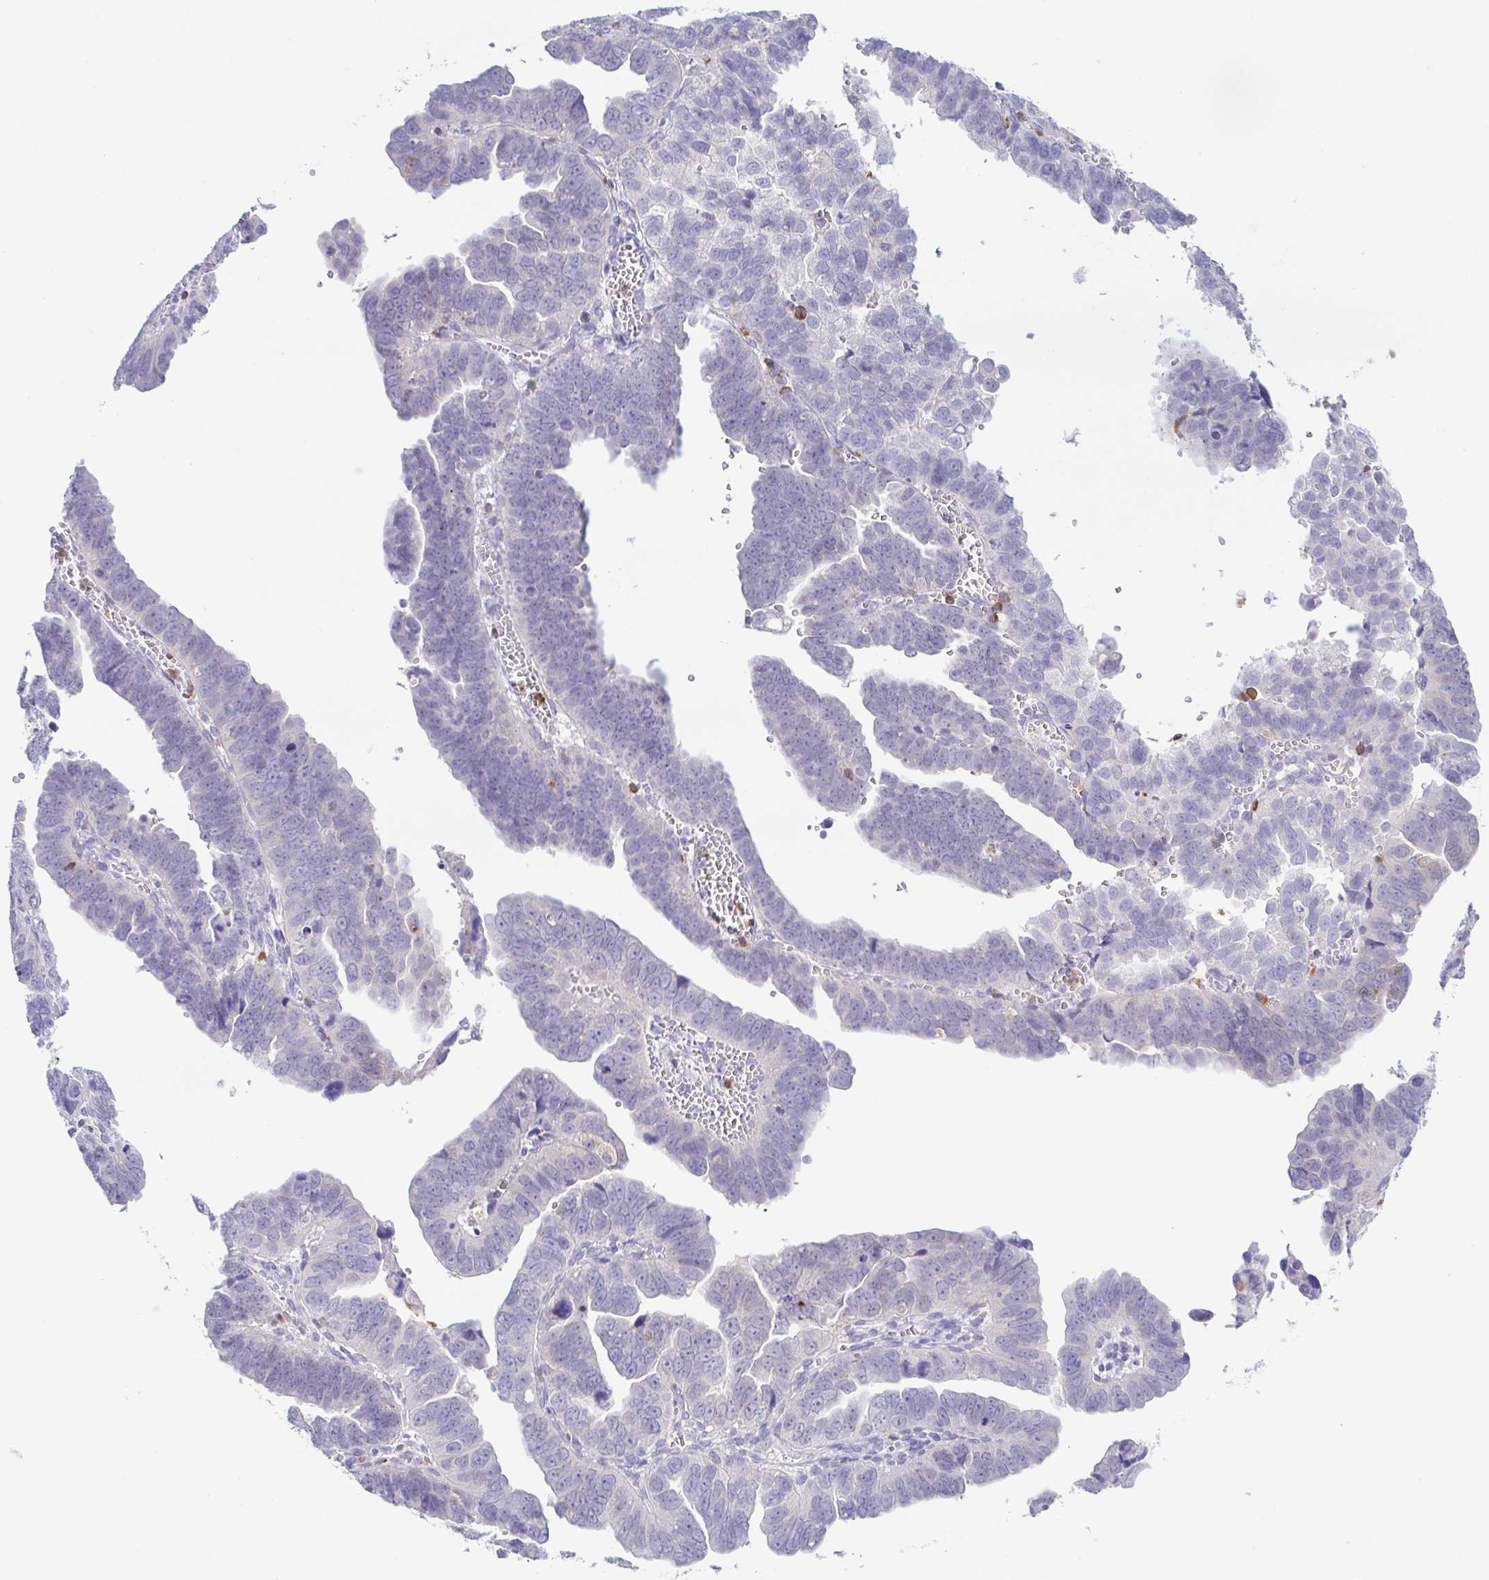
{"staining": {"intensity": "negative", "quantity": "none", "location": "none"}, "tissue": "endometrial cancer", "cell_type": "Tumor cells", "image_type": "cancer", "snomed": [{"axis": "morphology", "description": "Adenocarcinoma, NOS"}, {"axis": "topography", "description": "Endometrium"}], "caption": "Immunohistochemical staining of endometrial cancer (adenocarcinoma) exhibits no significant expression in tumor cells. (DAB IHC, high magnification).", "gene": "PGLYRP1", "patient": {"sex": "female", "age": 75}}